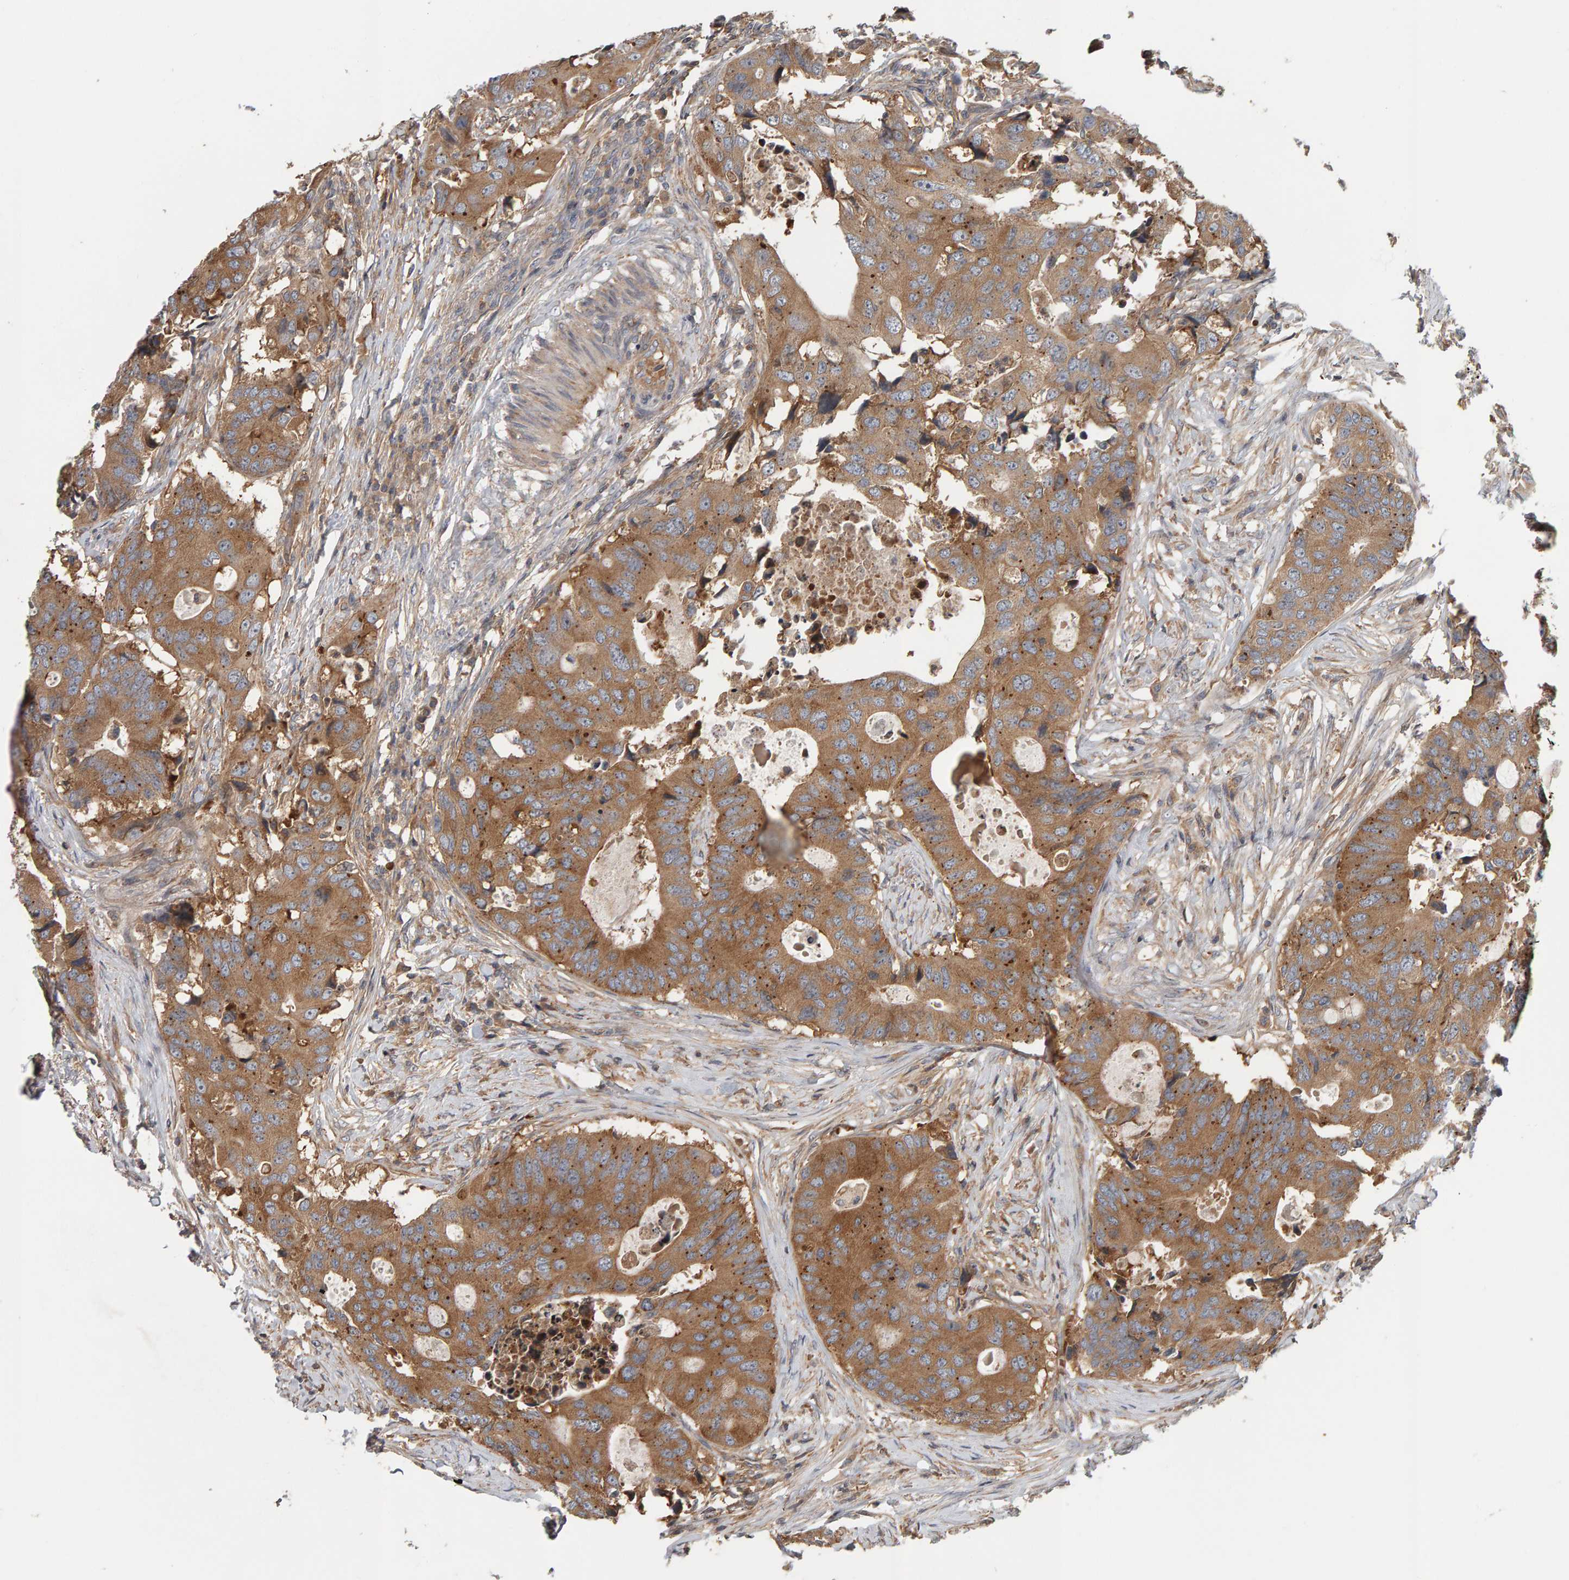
{"staining": {"intensity": "moderate", "quantity": ">75%", "location": "cytoplasmic/membranous"}, "tissue": "colorectal cancer", "cell_type": "Tumor cells", "image_type": "cancer", "snomed": [{"axis": "morphology", "description": "Adenocarcinoma, NOS"}, {"axis": "topography", "description": "Colon"}], "caption": "IHC (DAB) staining of colorectal adenocarcinoma displays moderate cytoplasmic/membranous protein positivity in about >75% of tumor cells.", "gene": "C9orf72", "patient": {"sex": "male", "age": 71}}